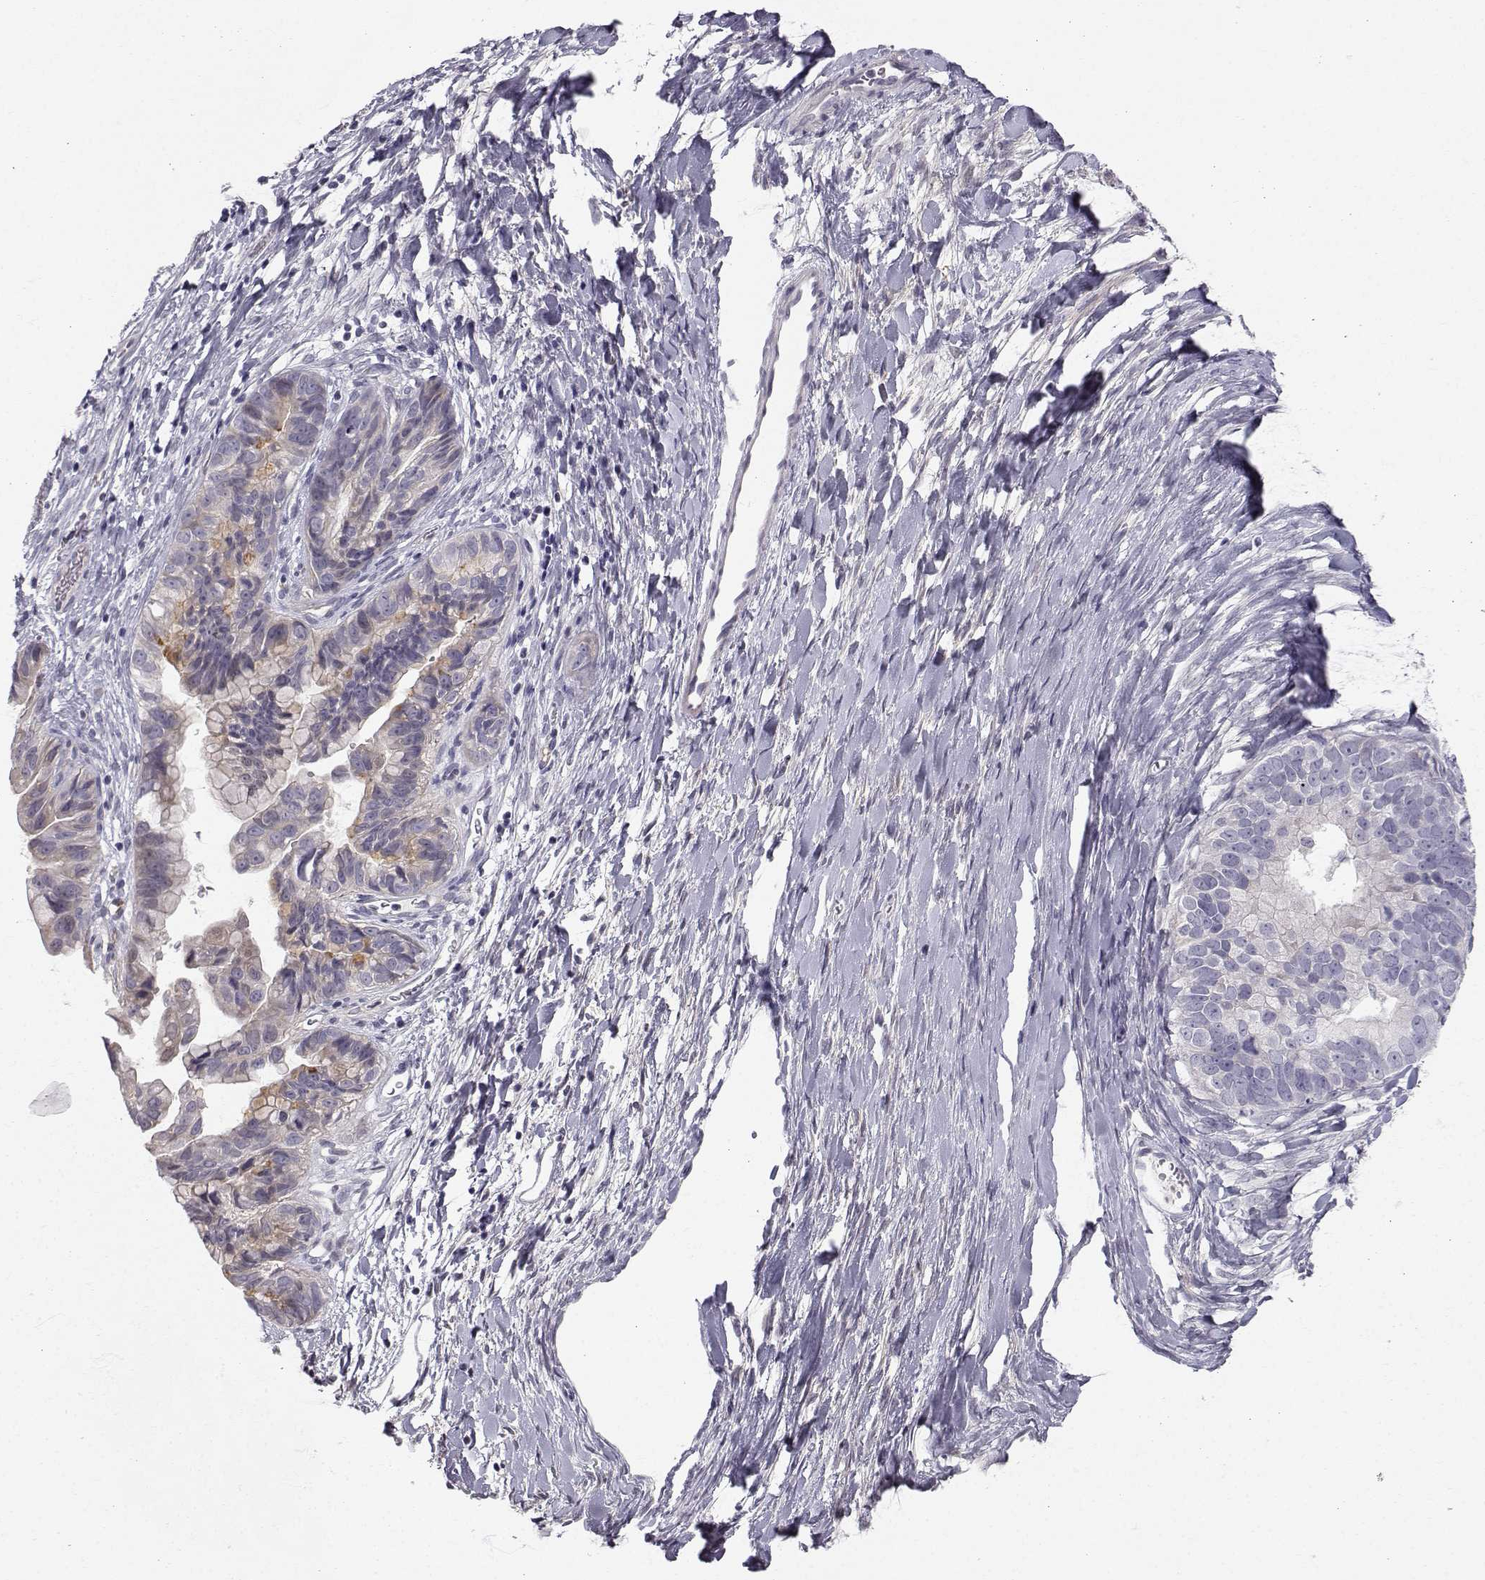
{"staining": {"intensity": "moderate", "quantity": "<25%", "location": "cytoplasmic/membranous"}, "tissue": "ovarian cancer", "cell_type": "Tumor cells", "image_type": "cancer", "snomed": [{"axis": "morphology", "description": "Cystadenocarcinoma, mucinous, NOS"}, {"axis": "topography", "description": "Ovary"}], "caption": "Immunohistochemistry (IHC) (DAB) staining of human ovarian cancer reveals moderate cytoplasmic/membranous protein staining in about <25% of tumor cells. The staining was performed using DAB to visualize the protein expression in brown, while the nuclei were stained in blue with hematoxylin (Magnification: 20x).", "gene": "ZNF185", "patient": {"sex": "female", "age": 76}}